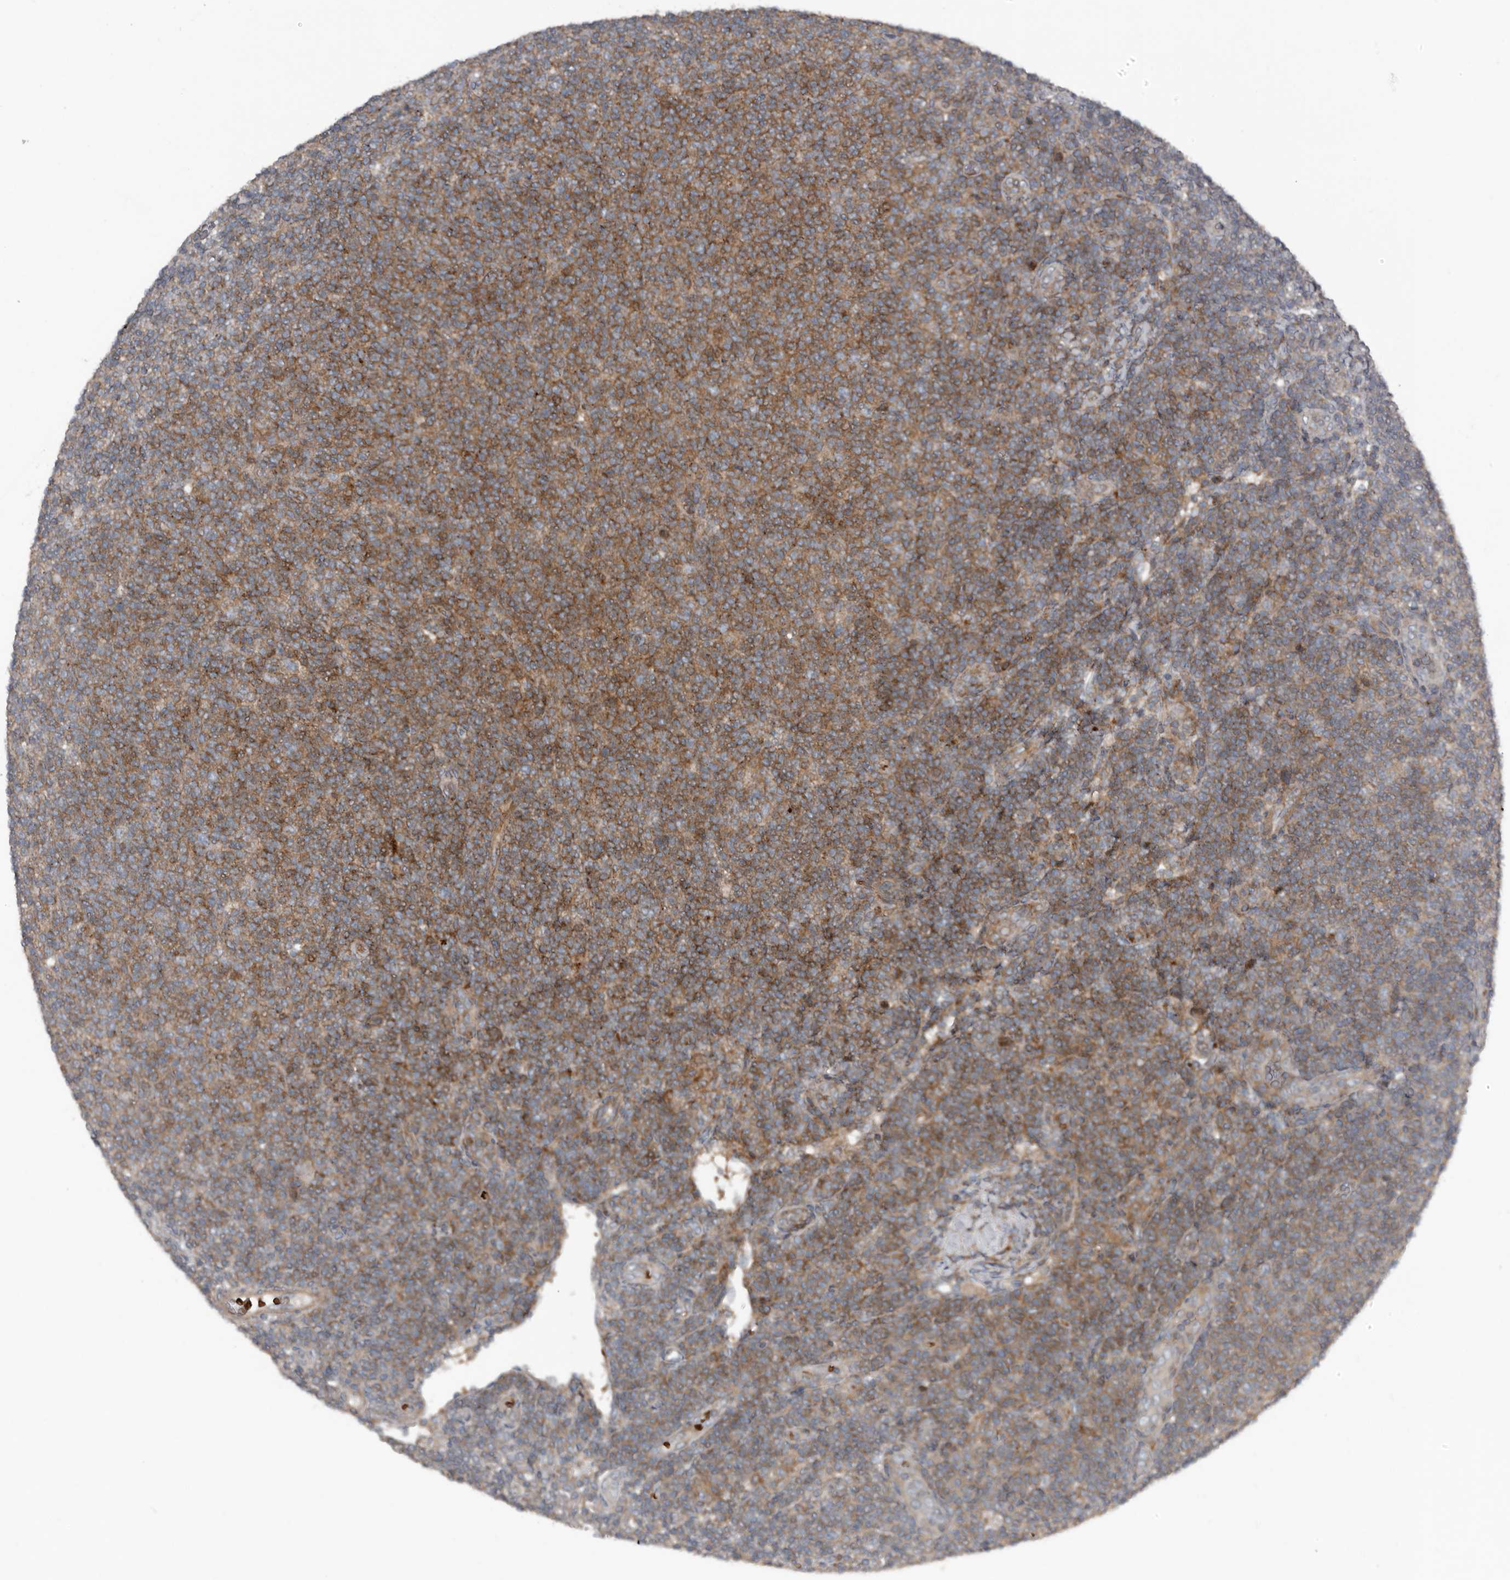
{"staining": {"intensity": "moderate", "quantity": "25%-75%", "location": "cytoplasmic/membranous"}, "tissue": "lymphoma", "cell_type": "Tumor cells", "image_type": "cancer", "snomed": [{"axis": "morphology", "description": "Malignant lymphoma, non-Hodgkin's type, Low grade"}, {"axis": "topography", "description": "Lymph node"}], "caption": "Immunohistochemical staining of malignant lymphoma, non-Hodgkin's type (low-grade) demonstrates medium levels of moderate cytoplasmic/membranous protein positivity in about 25%-75% of tumor cells.", "gene": "FBXO31", "patient": {"sex": "male", "age": 66}}